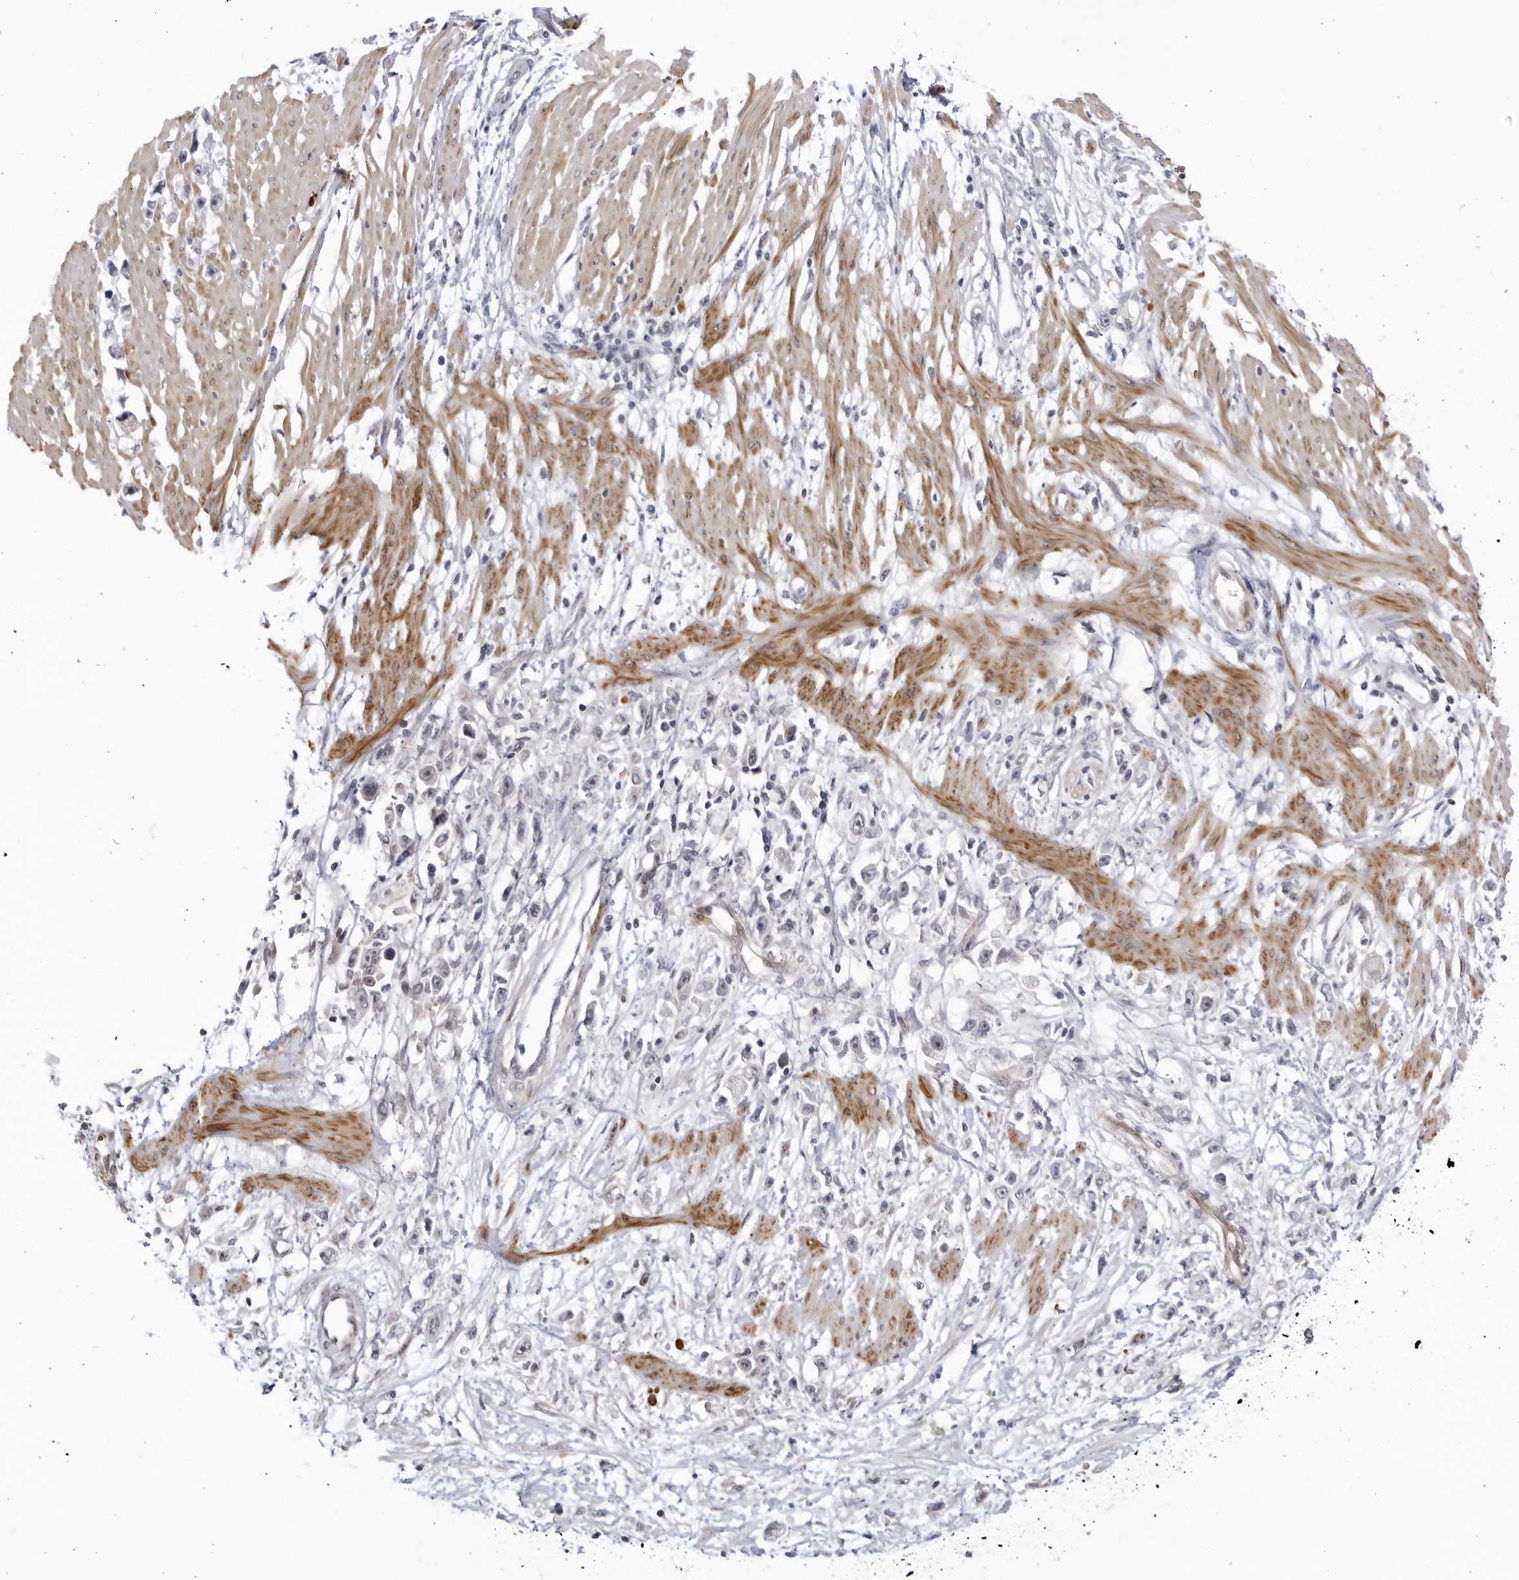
{"staining": {"intensity": "negative", "quantity": "none", "location": "none"}, "tissue": "stomach cancer", "cell_type": "Tumor cells", "image_type": "cancer", "snomed": [{"axis": "morphology", "description": "Adenocarcinoma, NOS"}, {"axis": "topography", "description": "Stomach"}], "caption": "Immunohistochemistry (IHC) image of human stomach cancer stained for a protein (brown), which demonstrates no staining in tumor cells. (DAB immunohistochemistry, high magnification).", "gene": "CNBD1", "patient": {"sex": "female", "age": 59}}